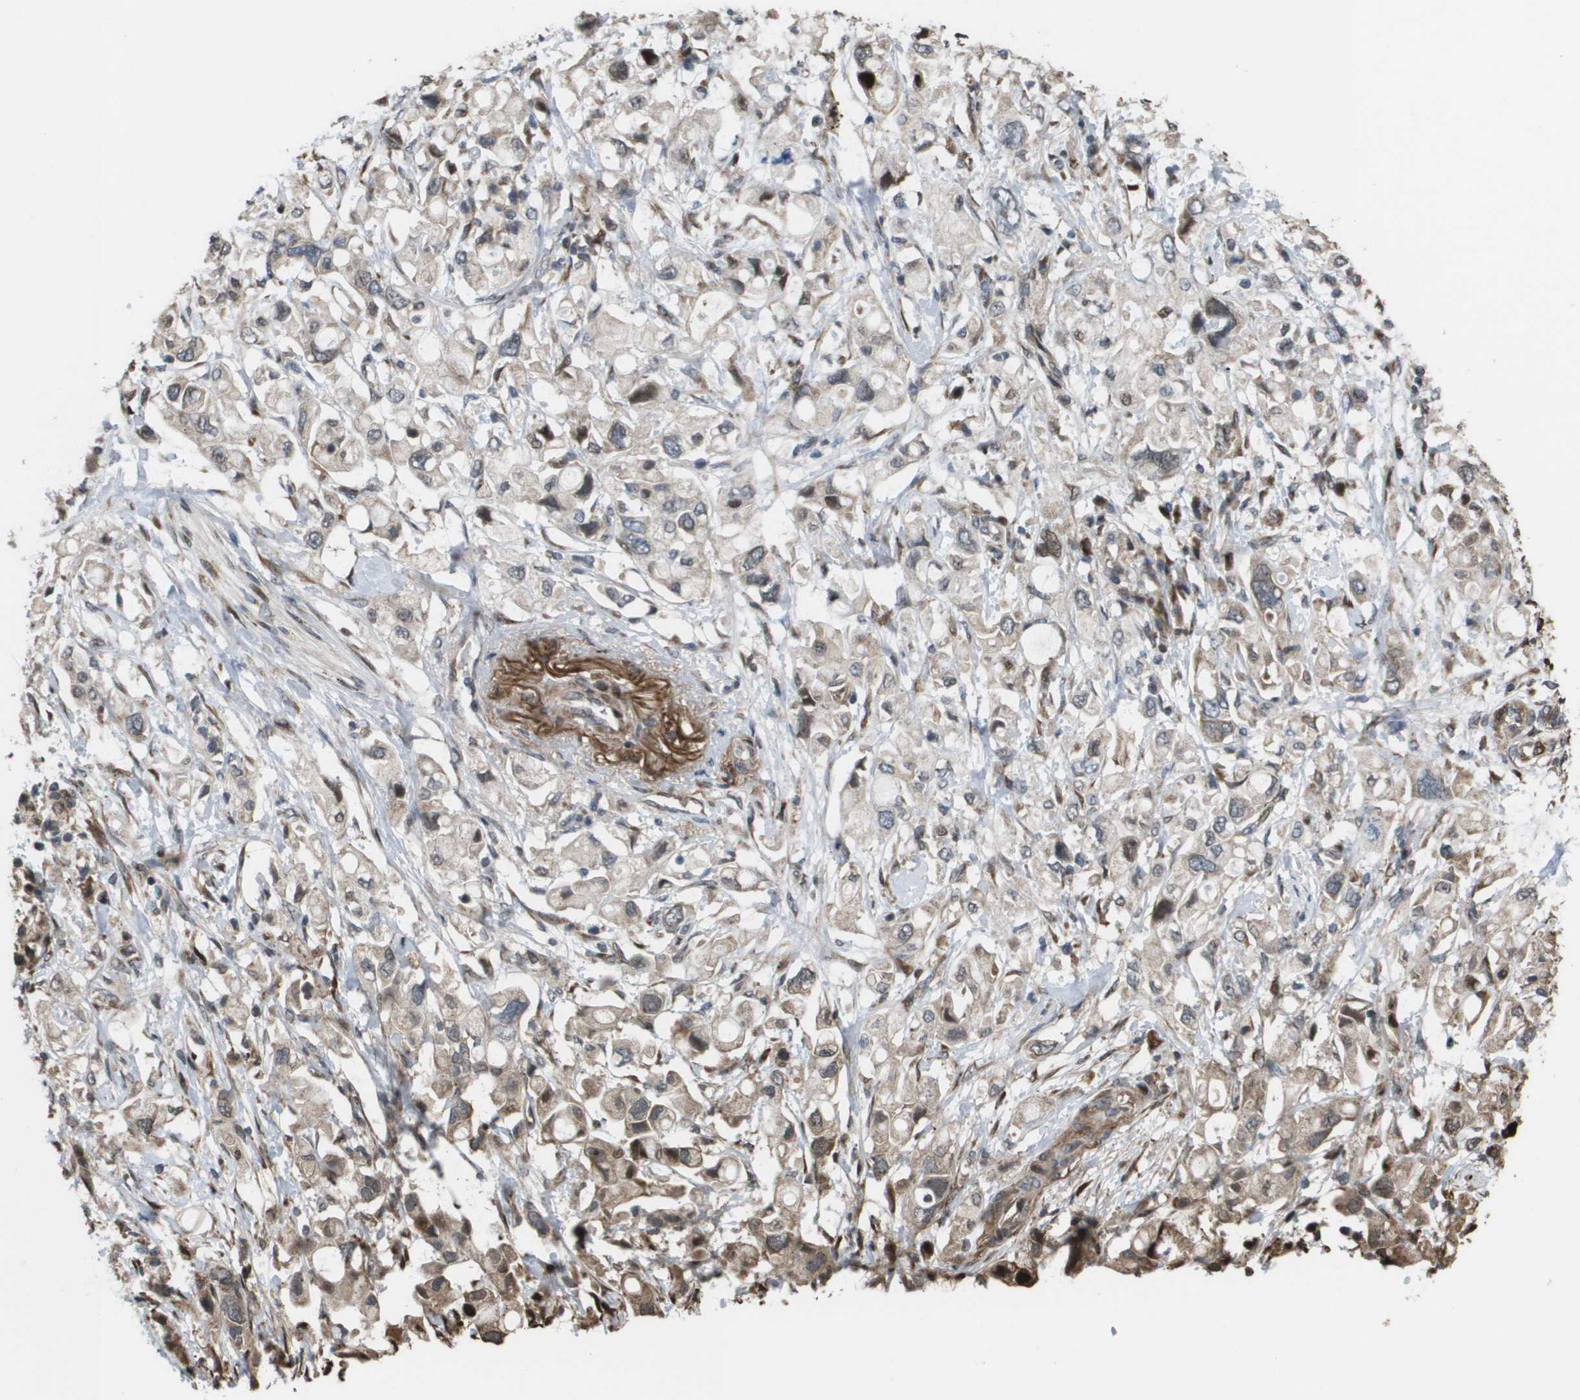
{"staining": {"intensity": "moderate", "quantity": "<25%", "location": "cytoplasmic/membranous,nuclear"}, "tissue": "pancreatic cancer", "cell_type": "Tumor cells", "image_type": "cancer", "snomed": [{"axis": "morphology", "description": "Adenocarcinoma, NOS"}, {"axis": "topography", "description": "Pancreas"}], "caption": "There is low levels of moderate cytoplasmic/membranous and nuclear staining in tumor cells of pancreatic cancer, as demonstrated by immunohistochemical staining (brown color).", "gene": "AXIN2", "patient": {"sex": "female", "age": 56}}